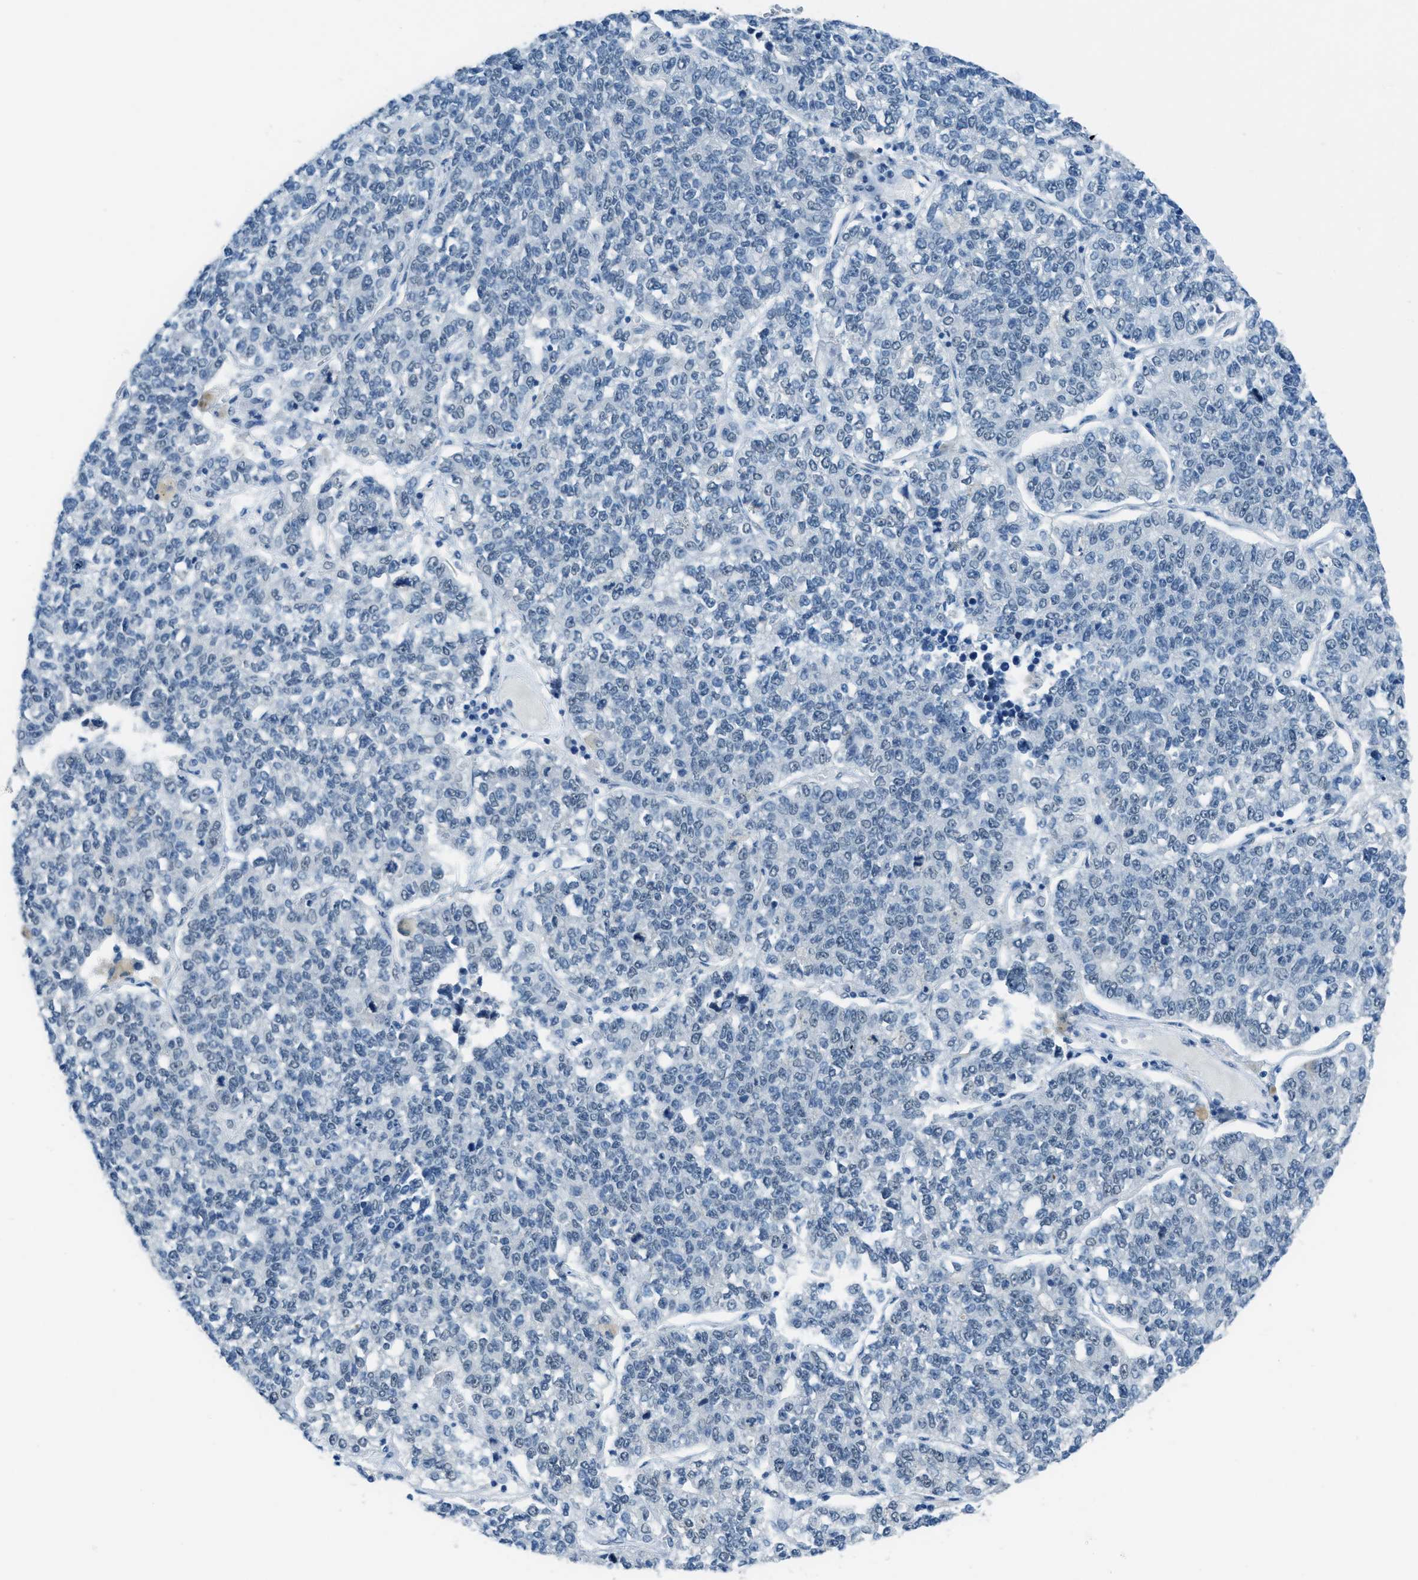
{"staining": {"intensity": "negative", "quantity": "none", "location": "none"}, "tissue": "lung cancer", "cell_type": "Tumor cells", "image_type": "cancer", "snomed": [{"axis": "morphology", "description": "Adenocarcinoma, NOS"}, {"axis": "topography", "description": "Lung"}], "caption": "Immunohistochemical staining of lung cancer reveals no significant staining in tumor cells.", "gene": "TTC13", "patient": {"sex": "male", "age": 49}}